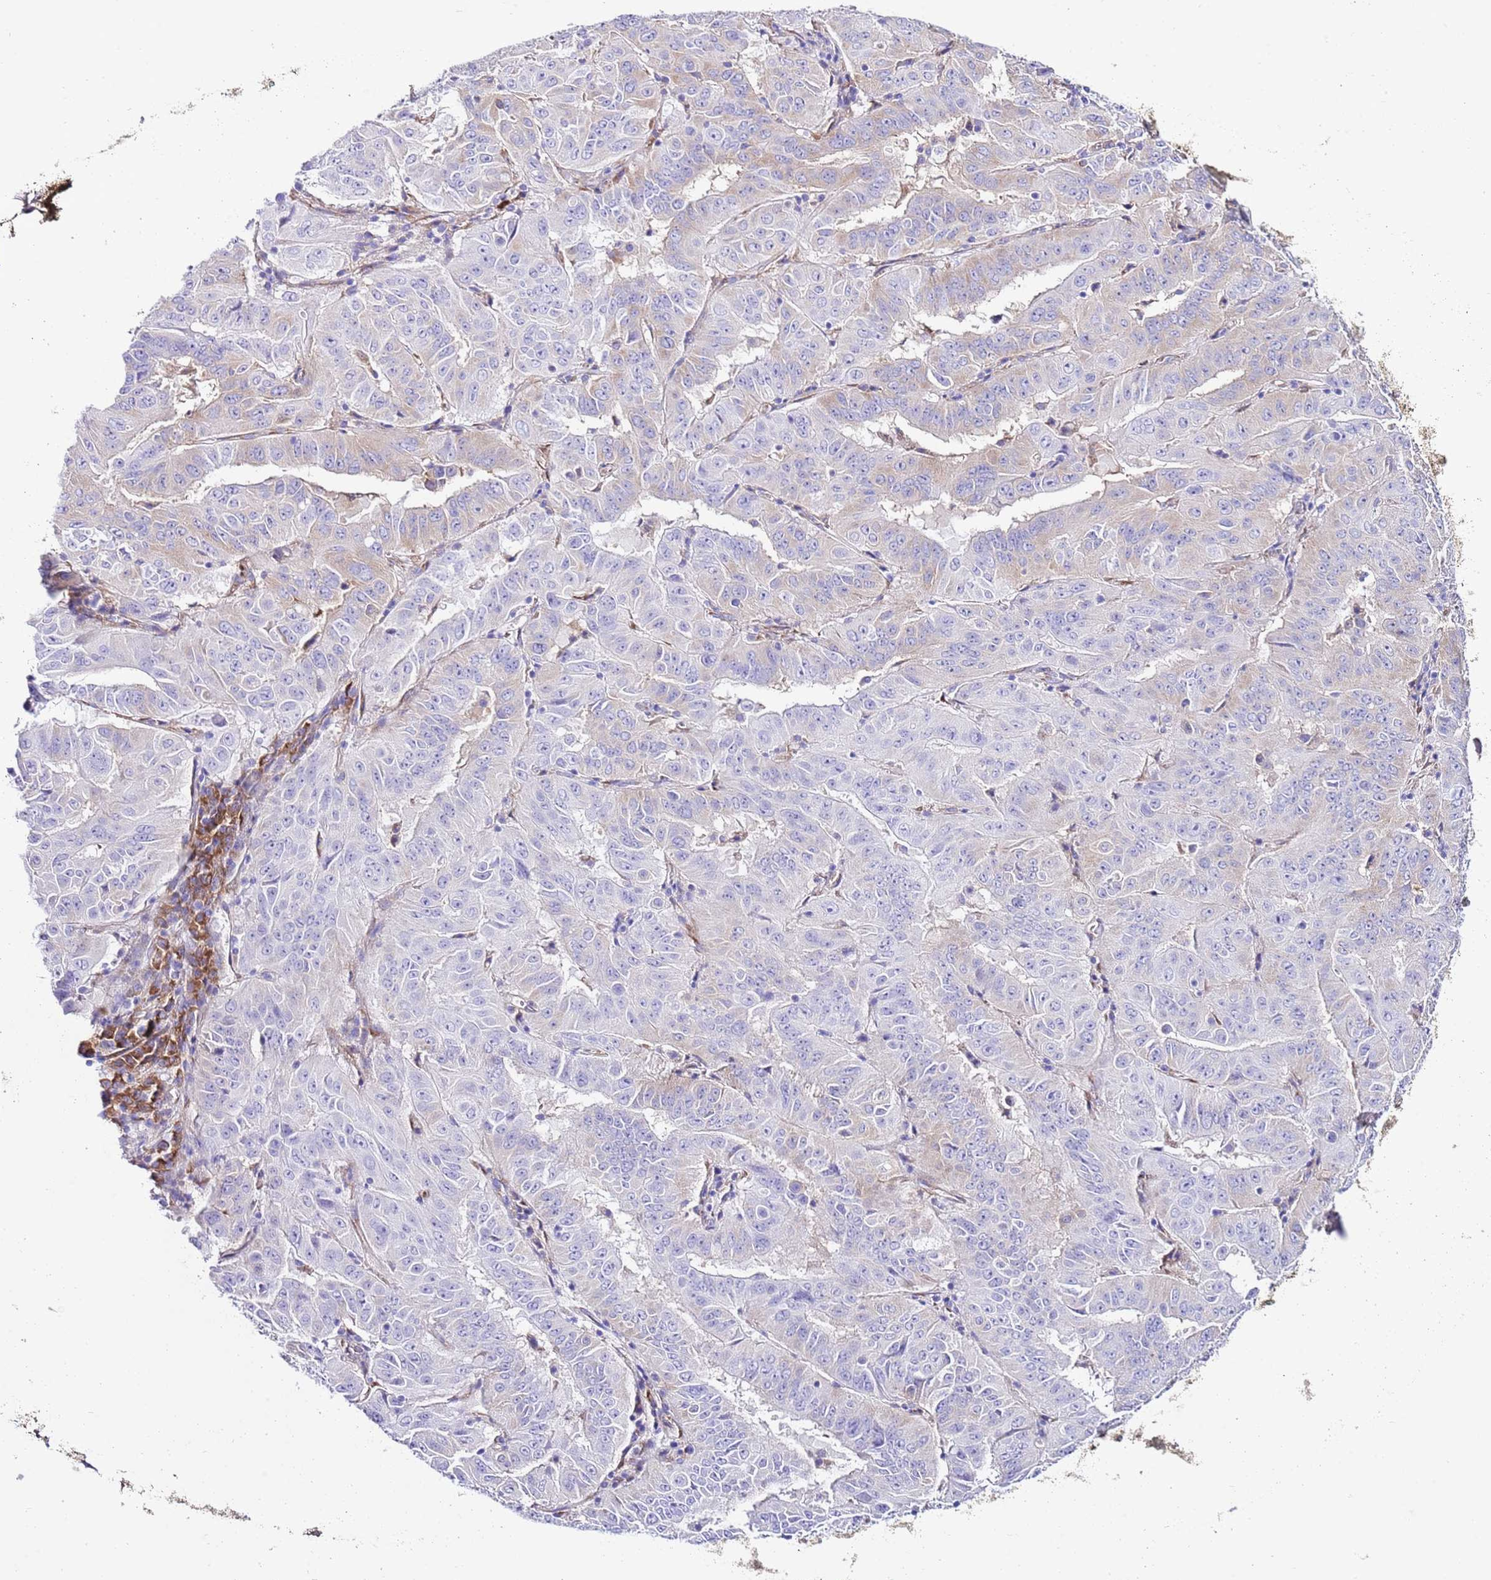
{"staining": {"intensity": "weak", "quantity": "<25%", "location": "cytoplasmic/membranous"}, "tissue": "pancreatic cancer", "cell_type": "Tumor cells", "image_type": "cancer", "snomed": [{"axis": "morphology", "description": "Adenocarcinoma, NOS"}, {"axis": "topography", "description": "Pancreas"}], "caption": "This histopathology image is of pancreatic cancer (adenocarcinoma) stained with immunohistochemistry to label a protein in brown with the nuclei are counter-stained blue. There is no expression in tumor cells.", "gene": "RPS10", "patient": {"sex": "male", "age": 63}}